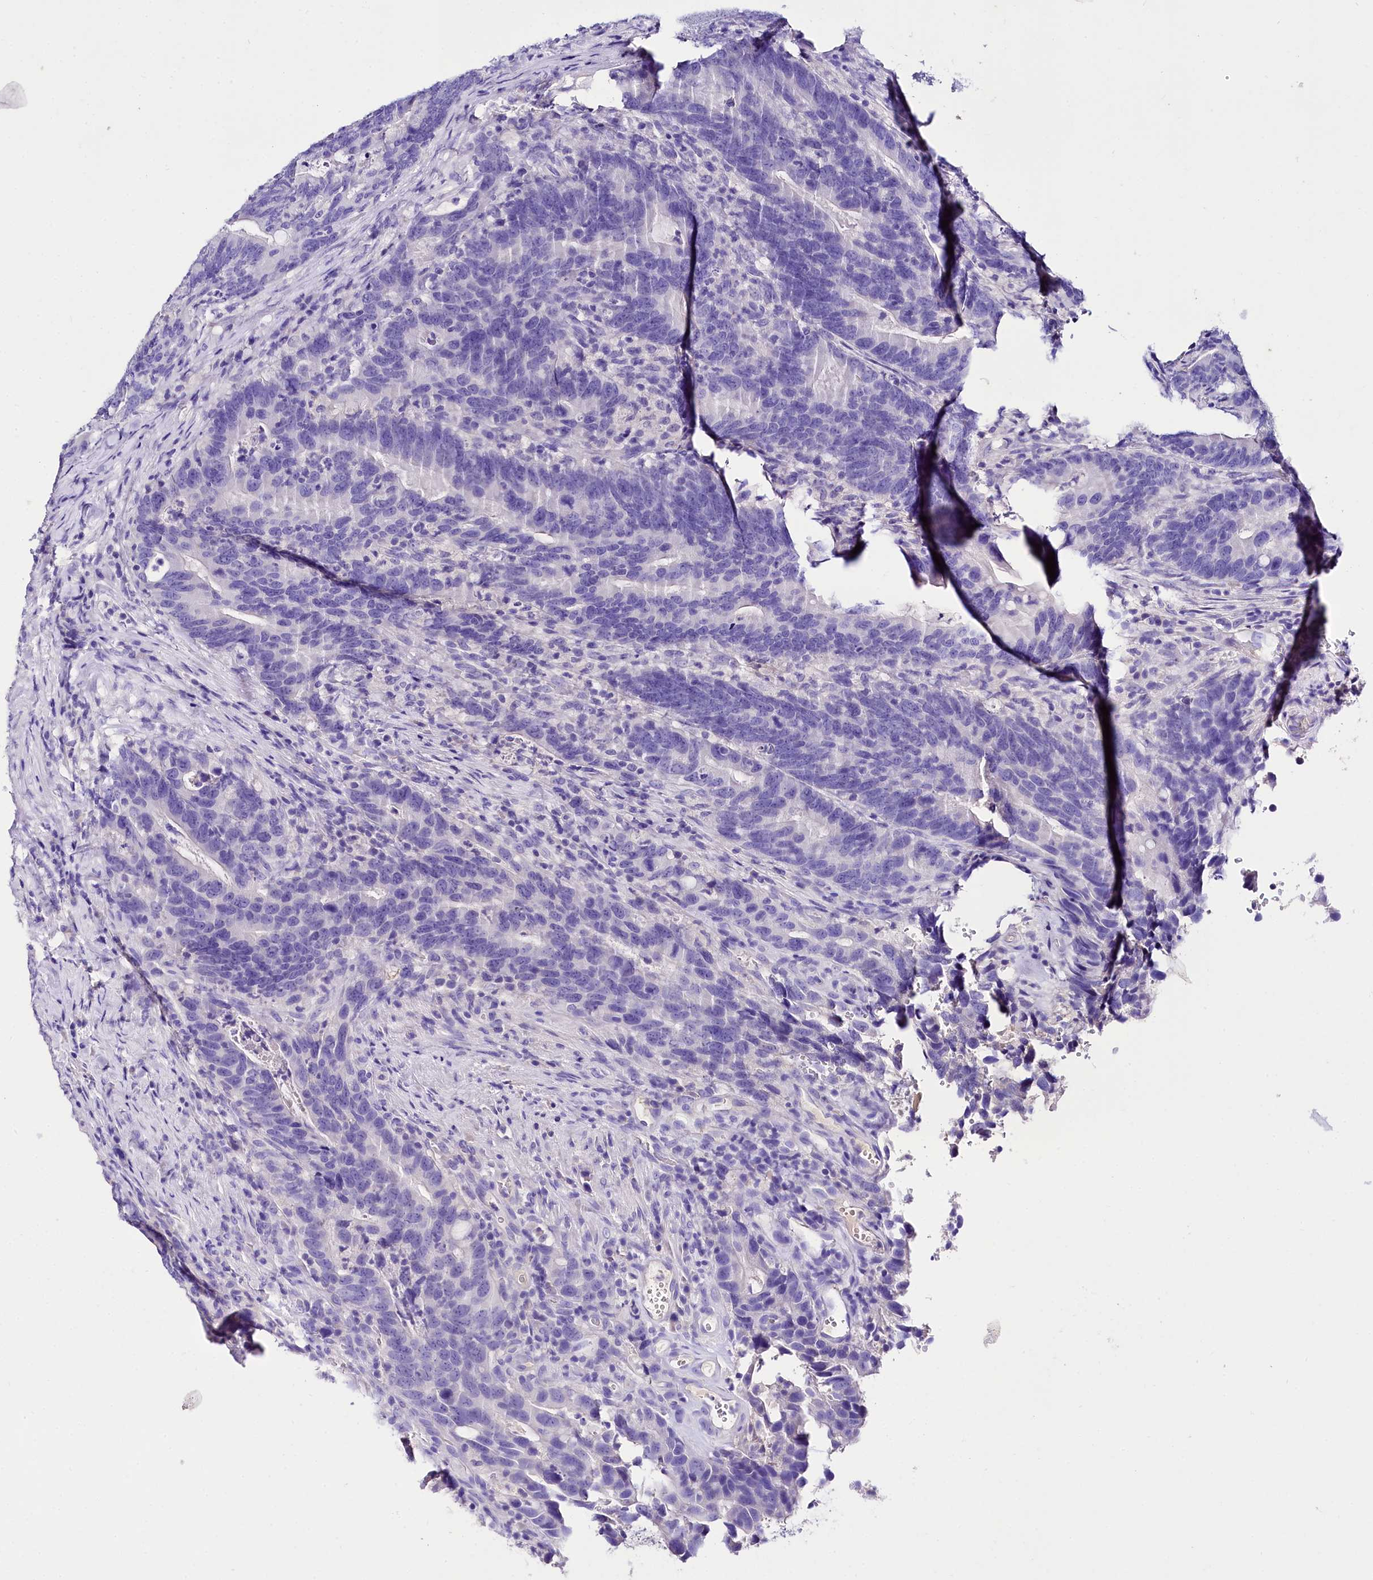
{"staining": {"intensity": "negative", "quantity": "none", "location": "none"}, "tissue": "colorectal cancer", "cell_type": "Tumor cells", "image_type": "cancer", "snomed": [{"axis": "morphology", "description": "Adenocarcinoma, NOS"}, {"axis": "topography", "description": "Colon"}], "caption": "The immunohistochemistry histopathology image has no significant positivity in tumor cells of adenocarcinoma (colorectal) tissue.", "gene": "A2ML1", "patient": {"sex": "female", "age": 66}}